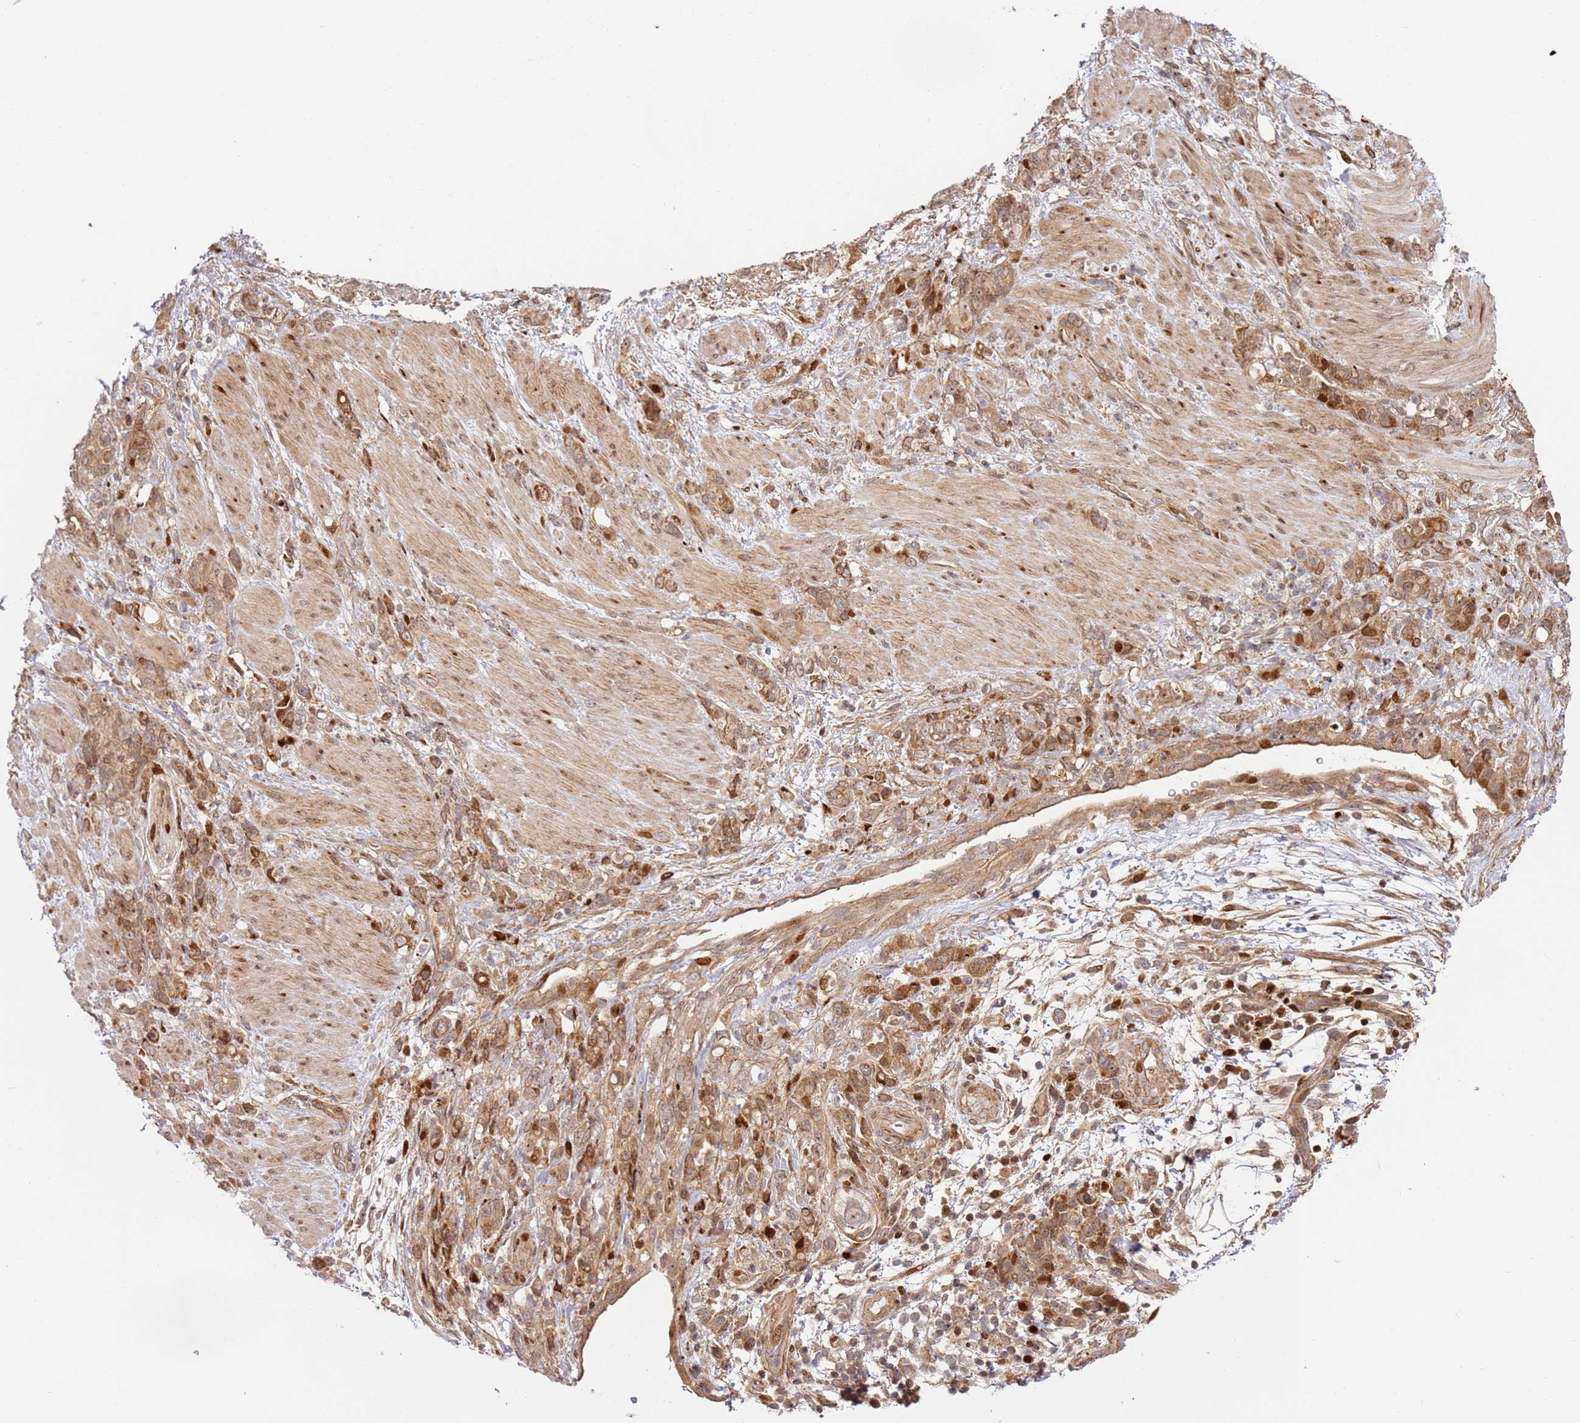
{"staining": {"intensity": "moderate", "quantity": ">75%", "location": "cytoplasmic/membranous,nuclear"}, "tissue": "stomach cancer", "cell_type": "Tumor cells", "image_type": "cancer", "snomed": [{"axis": "morphology", "description": "Normal tissue, NOS"}, {"axis": "morphology", "description": "Adenocarcinoma, NOS"}, {"axis": "topography", "description": "Stomach"}], "caption": "Stomach cancer stained with IHC demonstrates moderate cytoplasmic/membranous and nuclear expression in about >75% of tumor cells.", "gene": "TMEM233", "patient": {"sex": "female", "age": 79}}